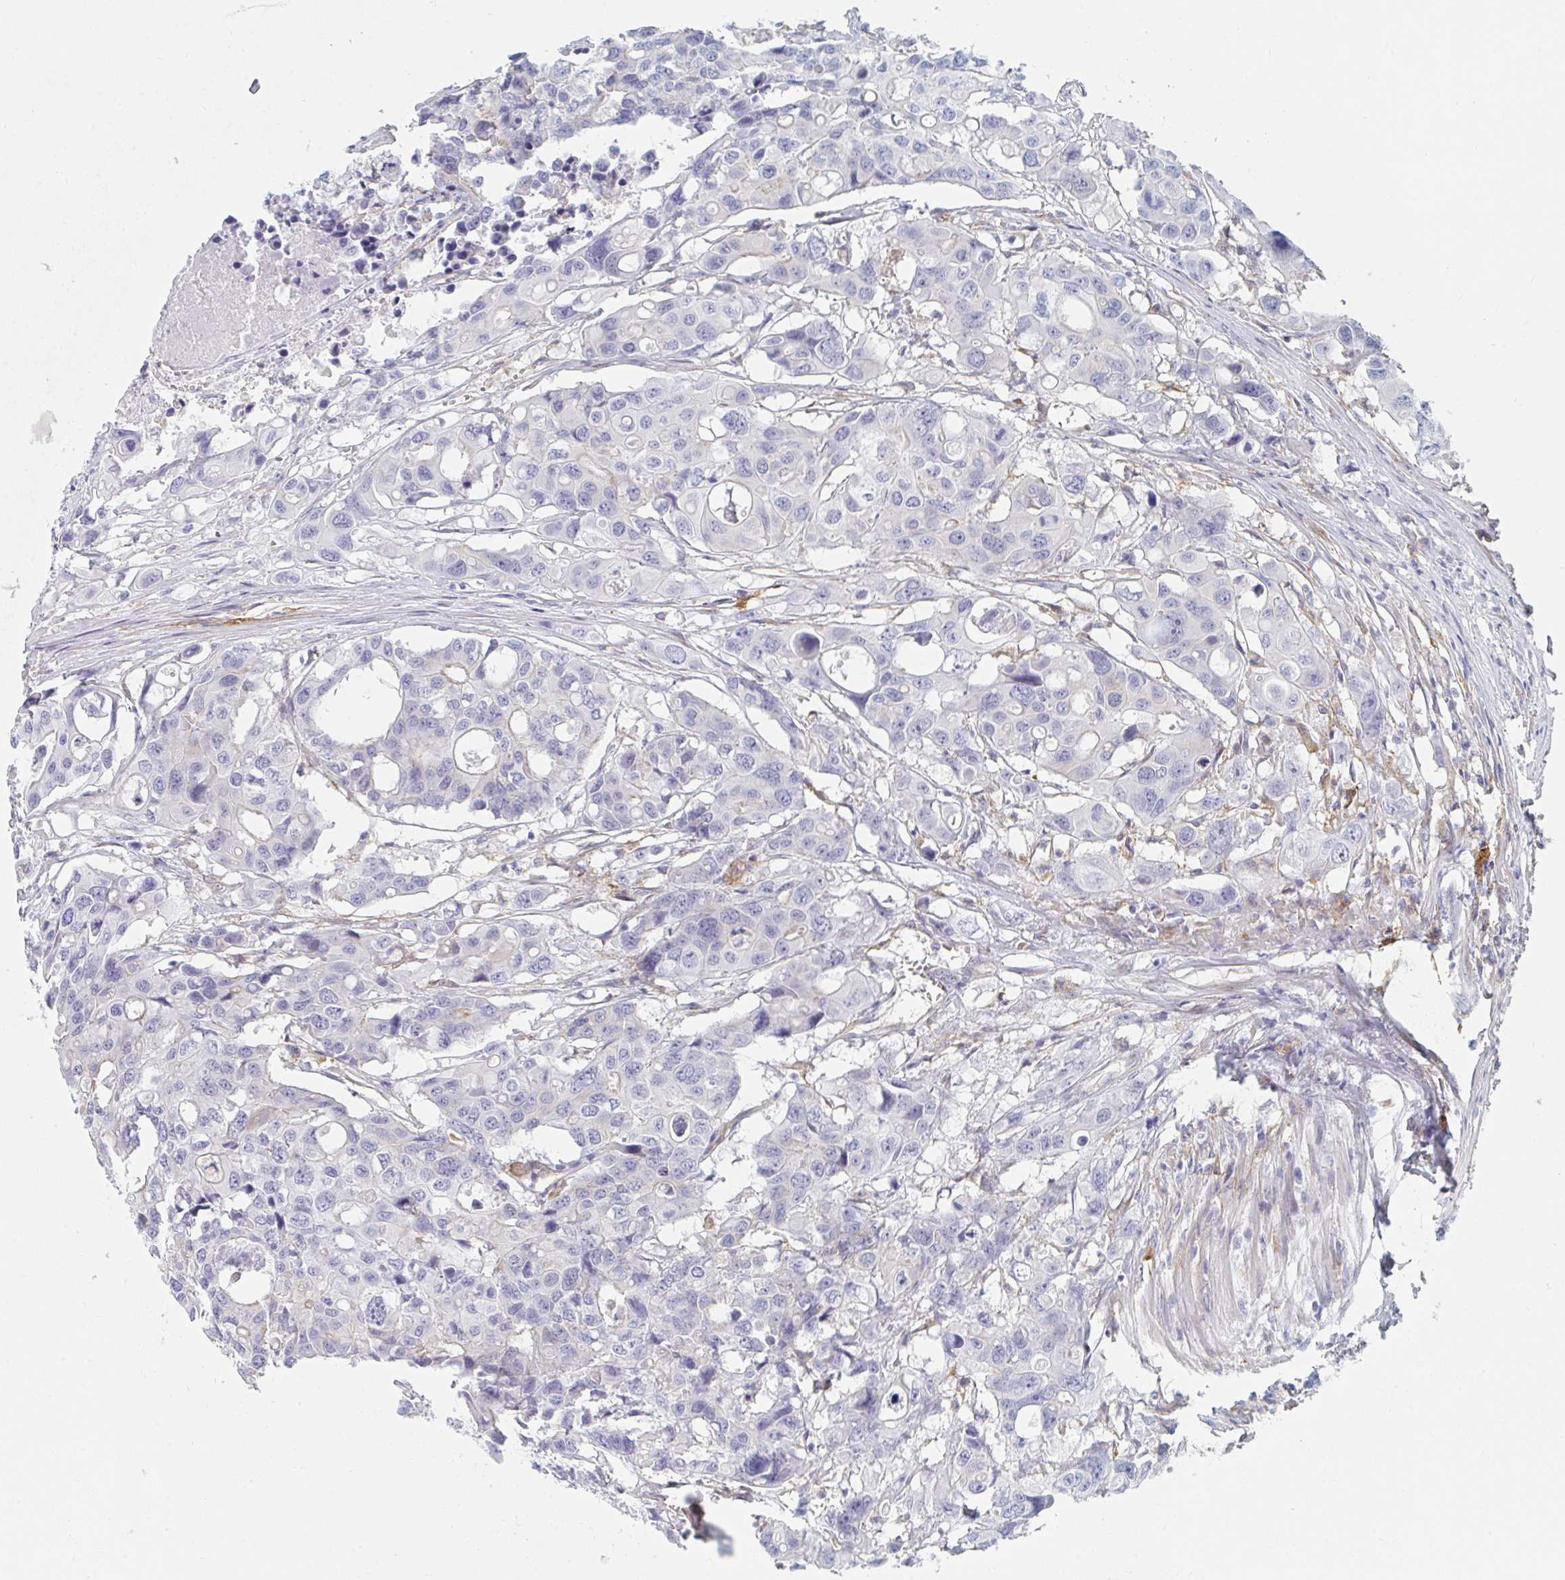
{"staining": {"intensity": "negative", "quantity": "none", "location": "none"}, "tissue": "colorectal cancer", "cell_type": "Tumor cells", "image_type": "cancer", "snomed": [{"axis": "morphology", "description": "Adenocarcinoma, NOS"}, {"axis": "topography", "description": "Colon"}], "caption": "Human colorectal cancer stained for a protein using immunohistochemistry (IHC) shows no staining in tumor cells.", "gene": "DAB2", "patient": {"sex": "male", "age": 77}}